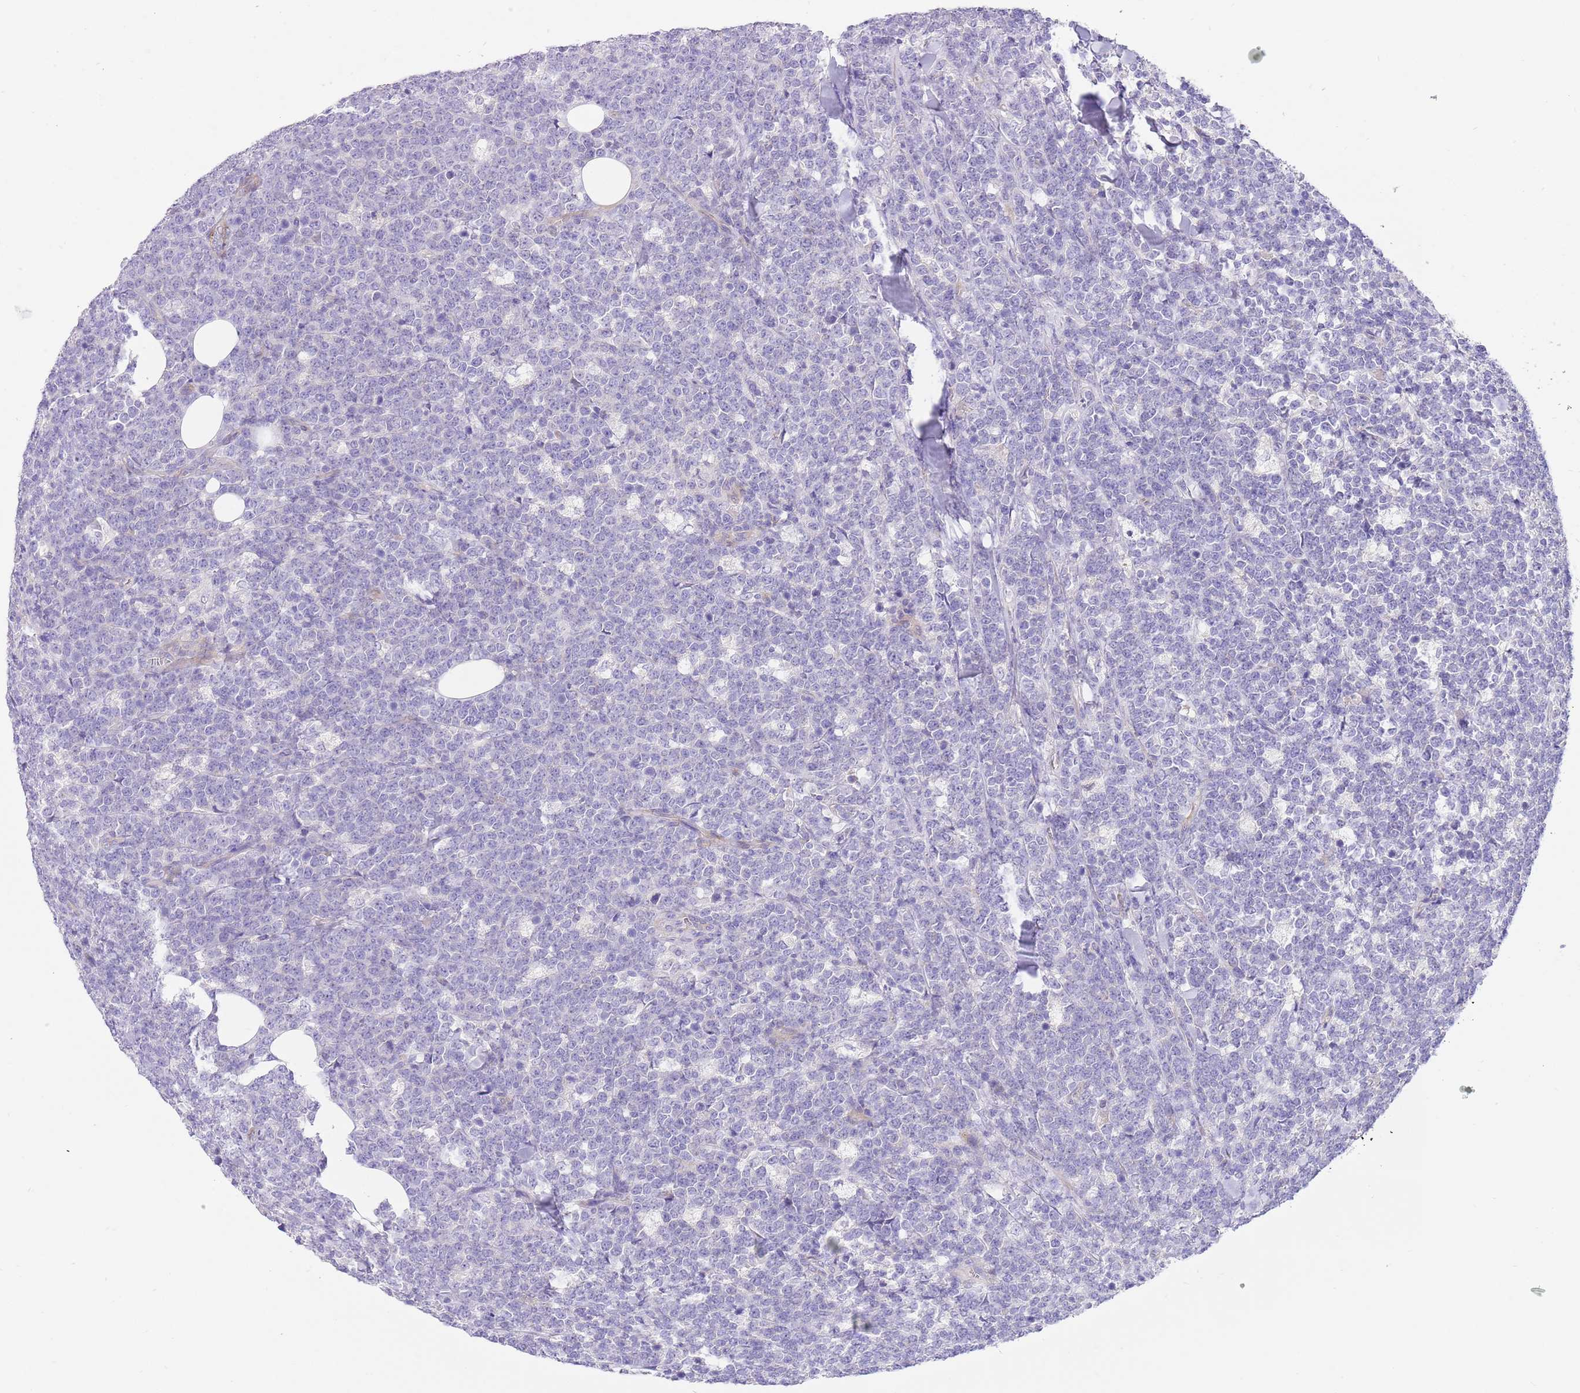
{"staining": {"intensity": "negative", "quantity": "none", "location": "none"}, "tissue": "lymphoma", "cell_type": "Tumor cells", "image_type": "cancer", "snomed": [{"axis": "morphology", "description": "Malignant lymphoma, non-Hodgkin's type, High grade"}, {"axis": "topography", "description": "Small intestine"}], "caption": "The photomicrograph demonstrates no significant staining in tumor cells of lymphoma.", "gene": "SERINC3", "patient": {"sex": "male", "age": 8}}